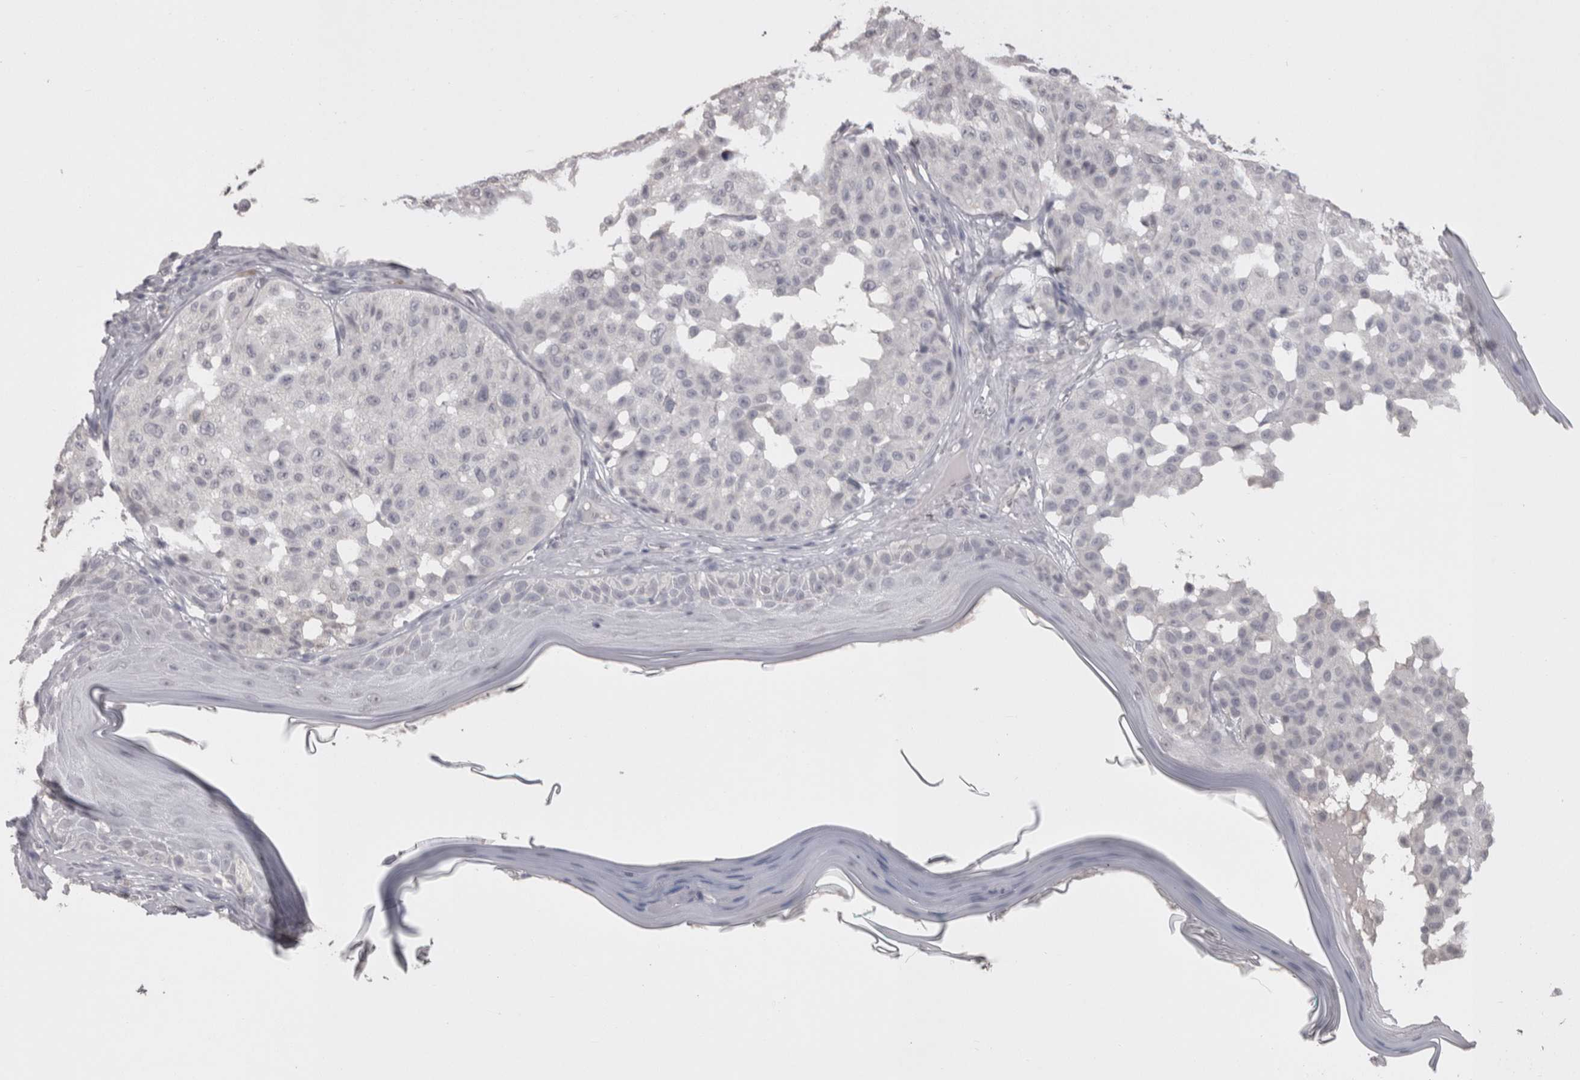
{"staining": {"intensity": "negative", "quantity": "none", "location": "none"}, "tissue": "melanoma", "cell_type": "Tumor cells", "image_type": "cancer", "snomed": [{"axis": "morphology", "description": "Malignant melanoma, NOS"}, {"axis": "topography", "description": "Skin"}], "caption": "Melanoma stained for a protein using immunohistochemistry (IHC) shows no positivity tumor cells.", "gene": "LAX1", "patient": {"sex": "female", "age": 46}}